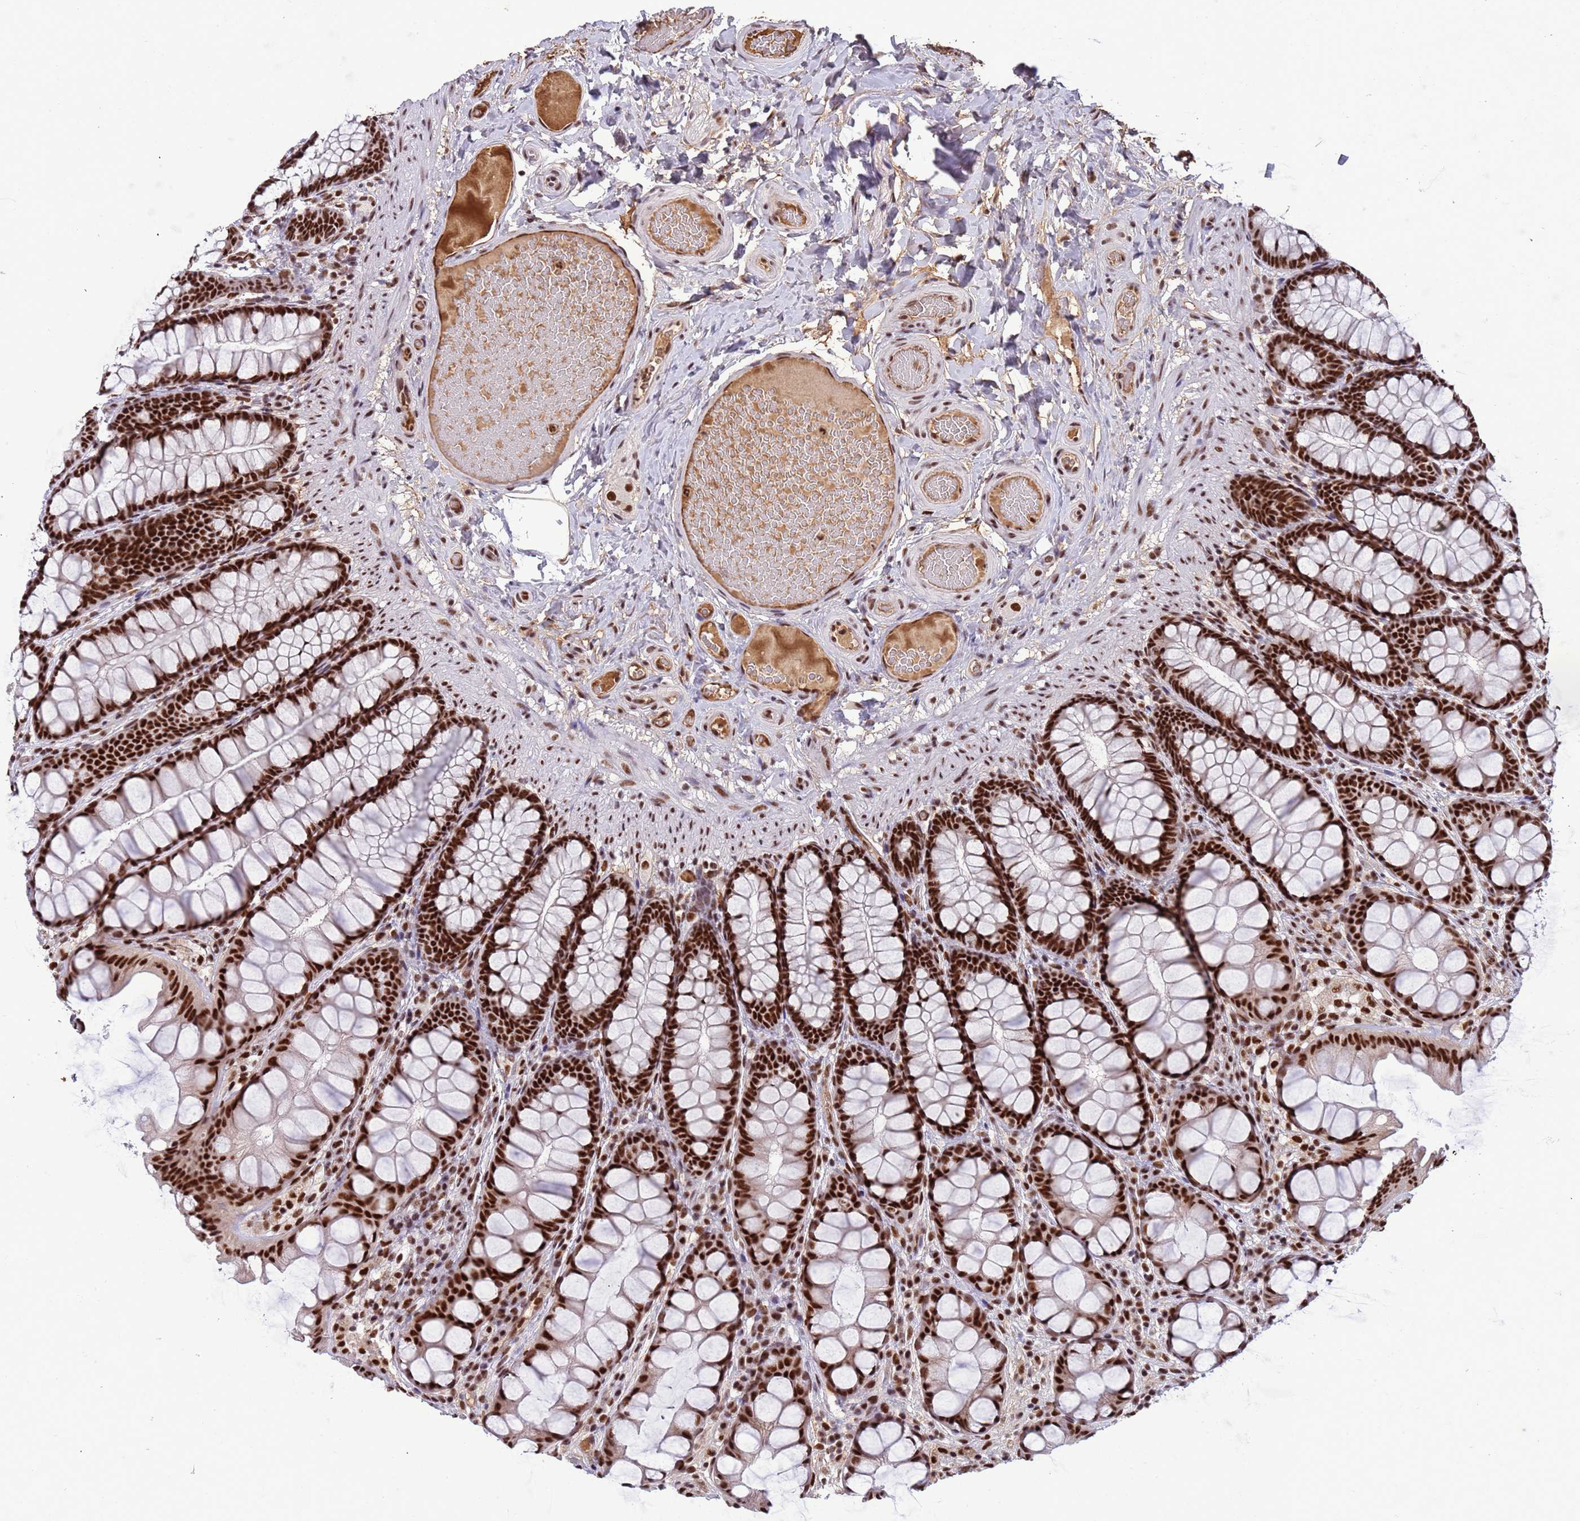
{"staining": {"intensity": "moderate", "quantity": ">75%", "location": "nuclear"}, "tissue": "colon", "cell_type": "Endothelial cells", "image_type": "normal", "snomed": [{"axis": "morphology", "description": "Normal tissue, NOS"}, {"axis": "topography", "description": "Colon"}], "caption": "Endothelial cells reveal moderate nuclear positivity in about >75% of cells in benign colon.", "gene": "SRRT", "patient": {"sex": "male", "age": 47}}